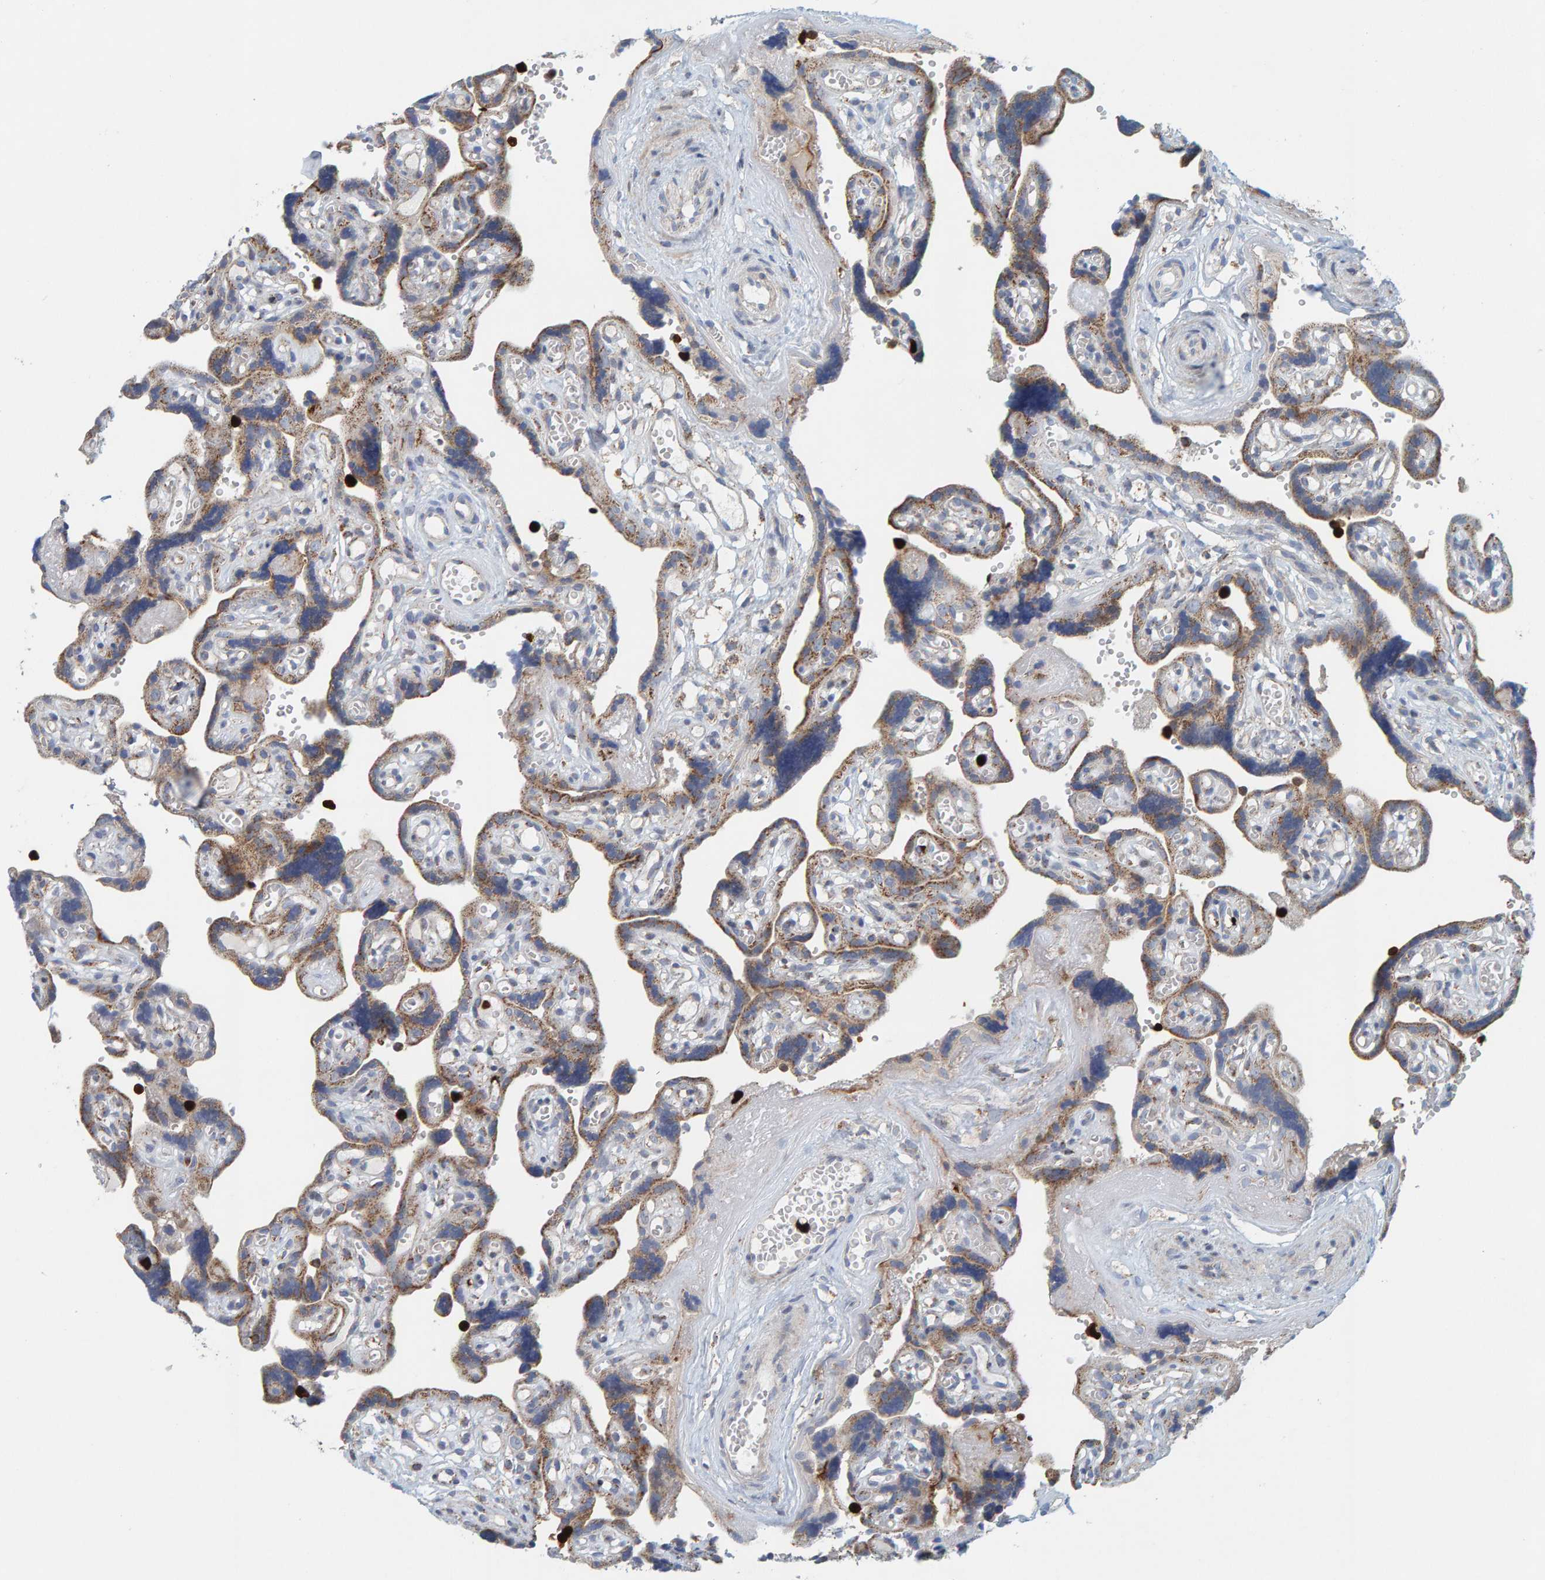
{"staining": {"intensity": "moderate", "quantity": ">75%", "location": "cytoplasmic/membranous"}, "tissue": "placenta", "cell_type": "Decidual cells", "image_type": "normal", "snomed": [{"axis": "morphology", "description": "Normal tissue, NOS"}, {"axis": "topography", "description": "Placenta"}], "caption": "Immunohistochemical staining of benign human placenta reveals >75% levels of moderate cytoplasmic/membranous protein staining in about >75% of decidual cells.", "gene": "B9D1", "patient": {"sex": "female", "age": 30}}